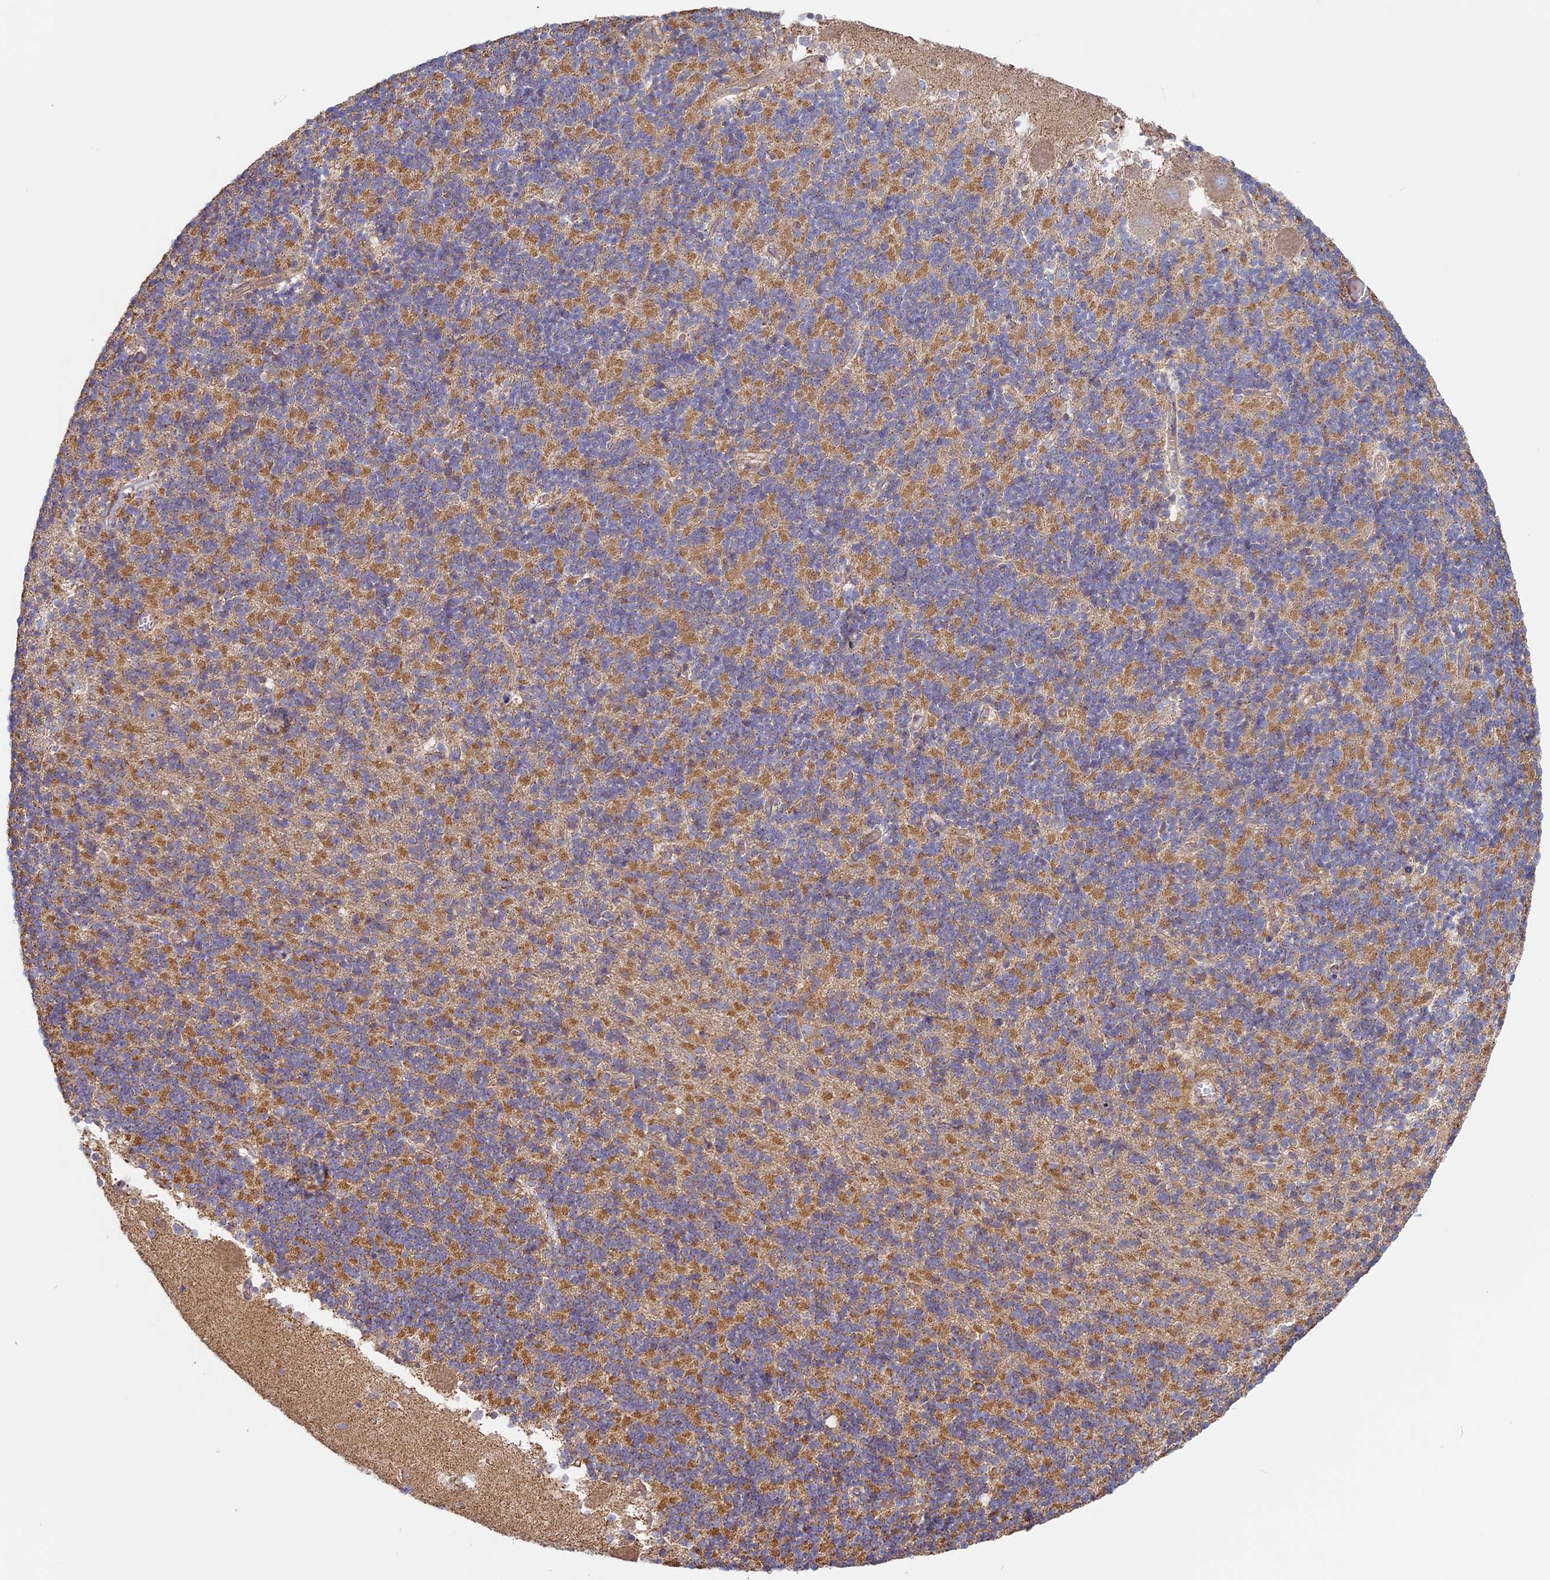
{"staining": {"intensity": "moderate", "quantity": "25%-75%", "location": "cytoplasmic/membranous,nuclear"}, "tissue": "cerebellum", "cell_type": "Cells in granular layer", "image_type": "normal", "snomed": [{"axis": "morphology", "description": "Normal tissue, NOS"}, {"axis": "topography", "description": "Cerebellum"}], "caption": "Protein expression by immunohistochemistry (IHC) demonstrates moderate cytoplasmic/membranous,nuclear positivity in approximately 25%-75% of cells in granular layer in benign cerebellum. The staining was performed using DAB to visualize the protein expression in brown, while the nuclei were stained in blue with hematoxylin (Magnification: 20x).", "gene": "DDA1", "patient": {"sex": "male", "age": 54}}